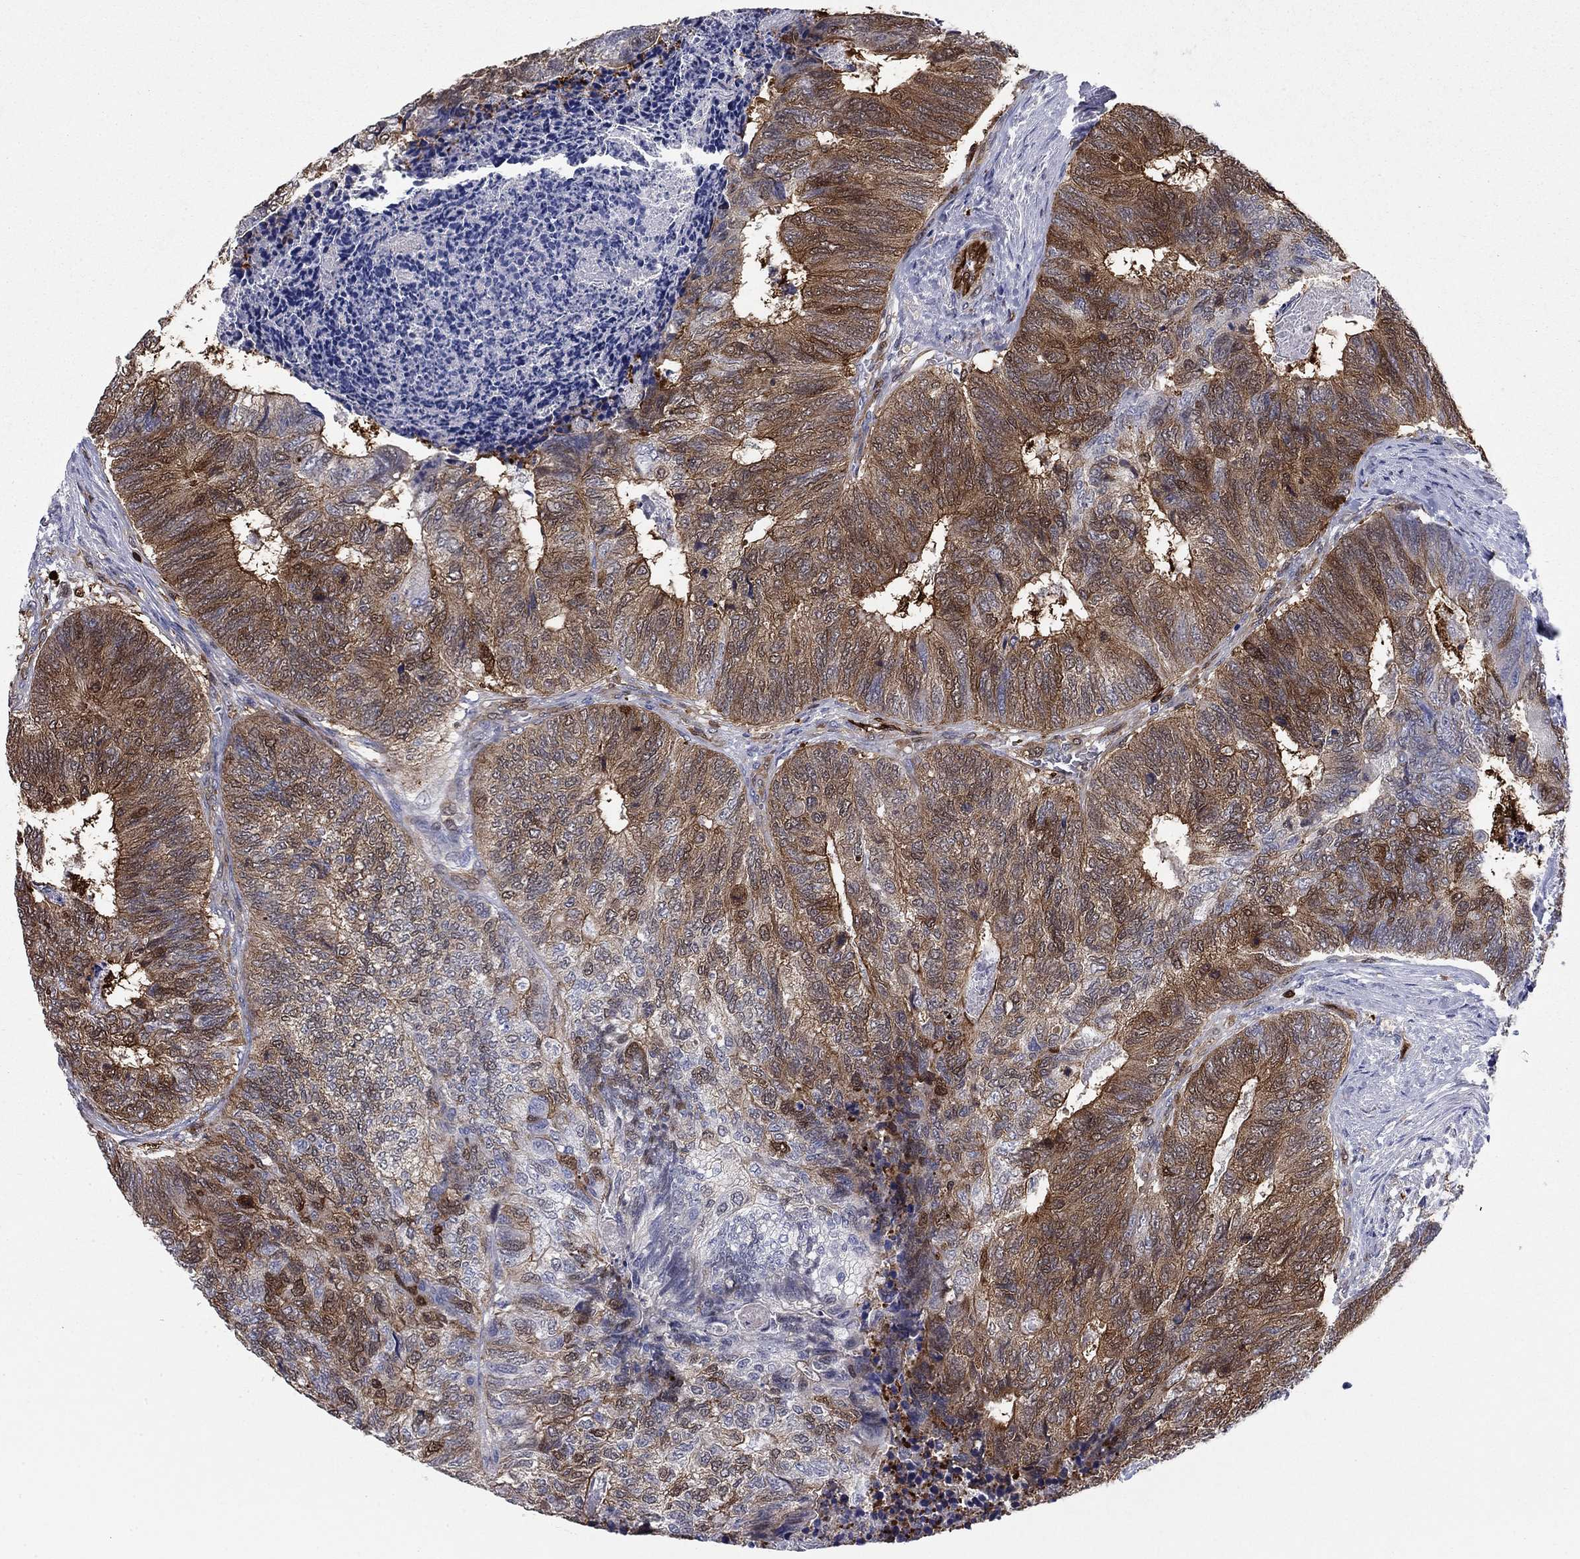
{"staining": {"intensity": "strong", "quantity": "25%-75%", "location": "cytoplasmic/membranous"}, "tissue": "colorectal cancer", "cell_type": "Tumor cells", "image_type": "cancer", "snomed": [{"axis": "morphology", "description": "Adenocarcinoma, NOS"}, {"axis": "topography", "description": "Colon"}], "caption": "The photomicrograph displays immunohistochemical staining of colorectal cancer. There is strong cytoplasmic/membranous expression is present in about 25%-75% of tumor cells.", "gene": "STMN1", "patient": {"sex": "female", "age": 67}}